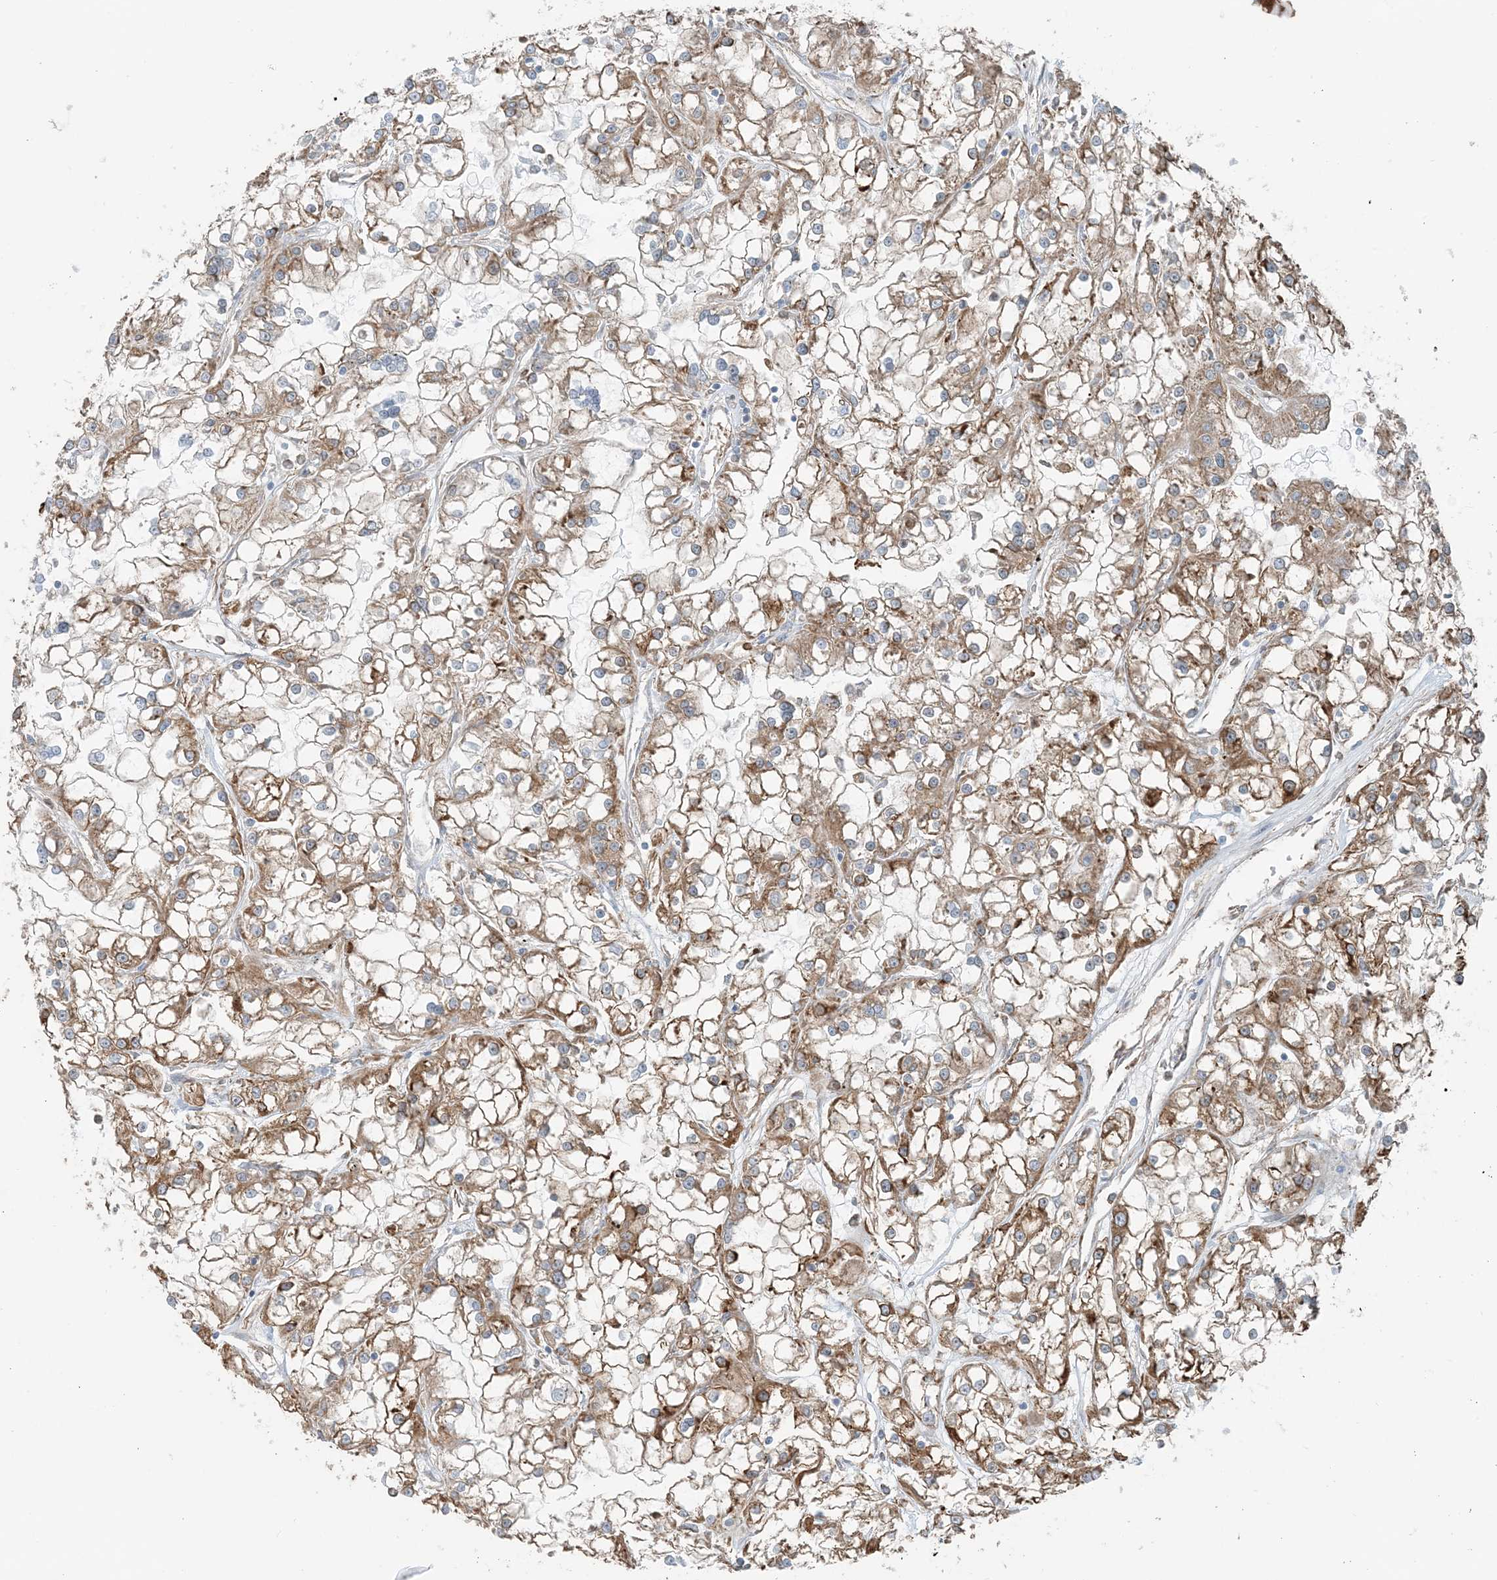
{"staining": {"intensity": "strong", "quantity": "25%-75%", "location": "cytoplasmic/membranous"}, "tissue": "renal cancer", "cell_type": "Tumor cells", "image_type": "cancer", "snomed": [{"axis": "morphology", "description": "Adenocarcinoma, NOS"}, {"axis": "topography", "description": "Kidney"}], "caption": "Brown immunohistochemical staining in human renal adenocarcinoma demonstrates strong cytoplasmic/membranous expression in about 25%-75% of tumor cells.", "gene": "CERKL", "patient": {"sex": "female", "age": 52}}